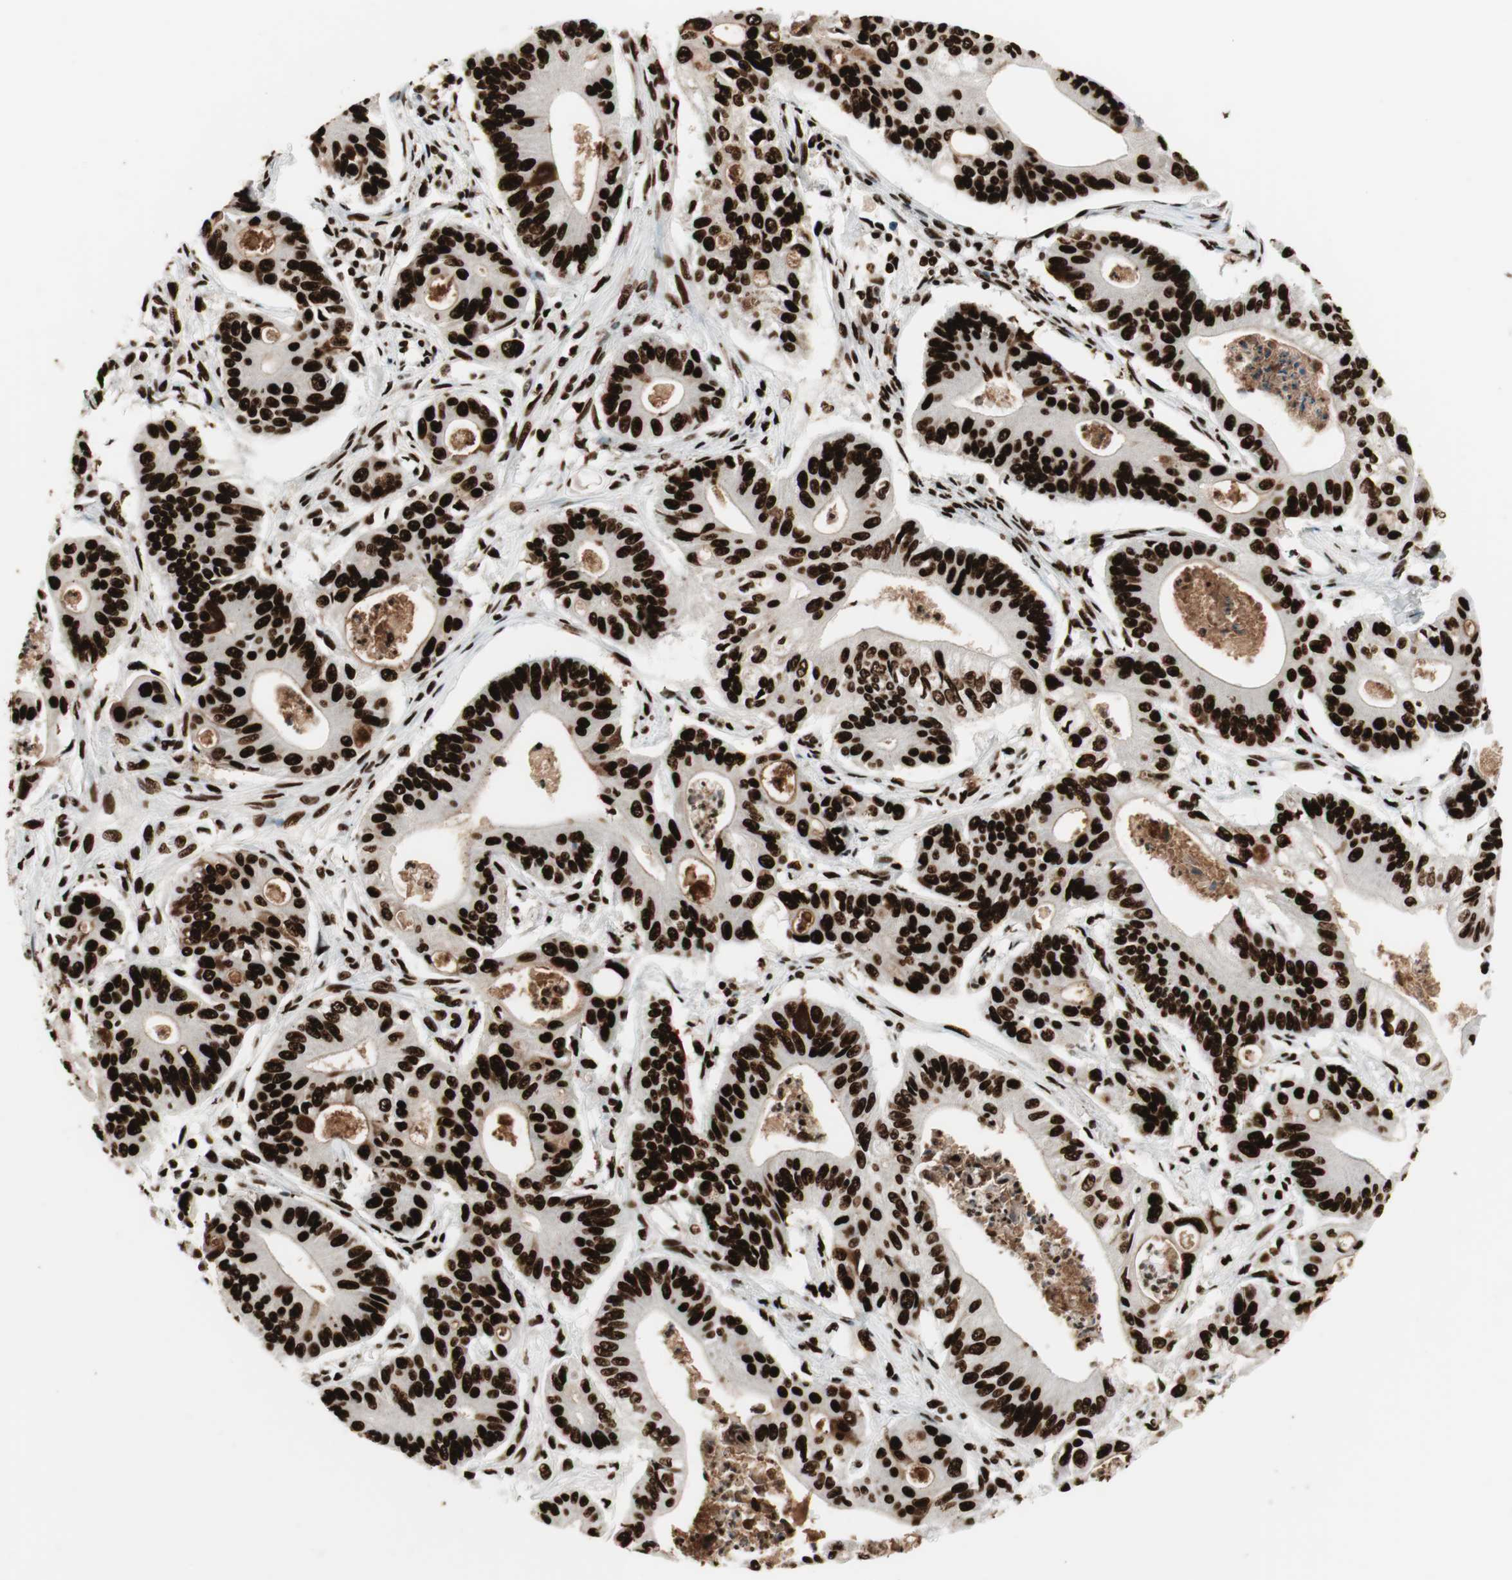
{"staining": {"intensity": "strong", "quantity": ">75%", "location": "nuclear"}, "tissue": "pancreatic cancer", "cell_type": "Tumor cells", "image_type": "cancer", "snomed": [{"axis": "morphology", "description": "Normal tissue, NOS"}, {"axis": "topography", "description": "Lymph node"}], "caption": "Immunohistochemical staining of pancreatic cancer reveals strong nuclear protein positivity in approximately >75% of tumor cells.", "gene": "PSME3", "patient": {"sex": "male", "age": 62}}